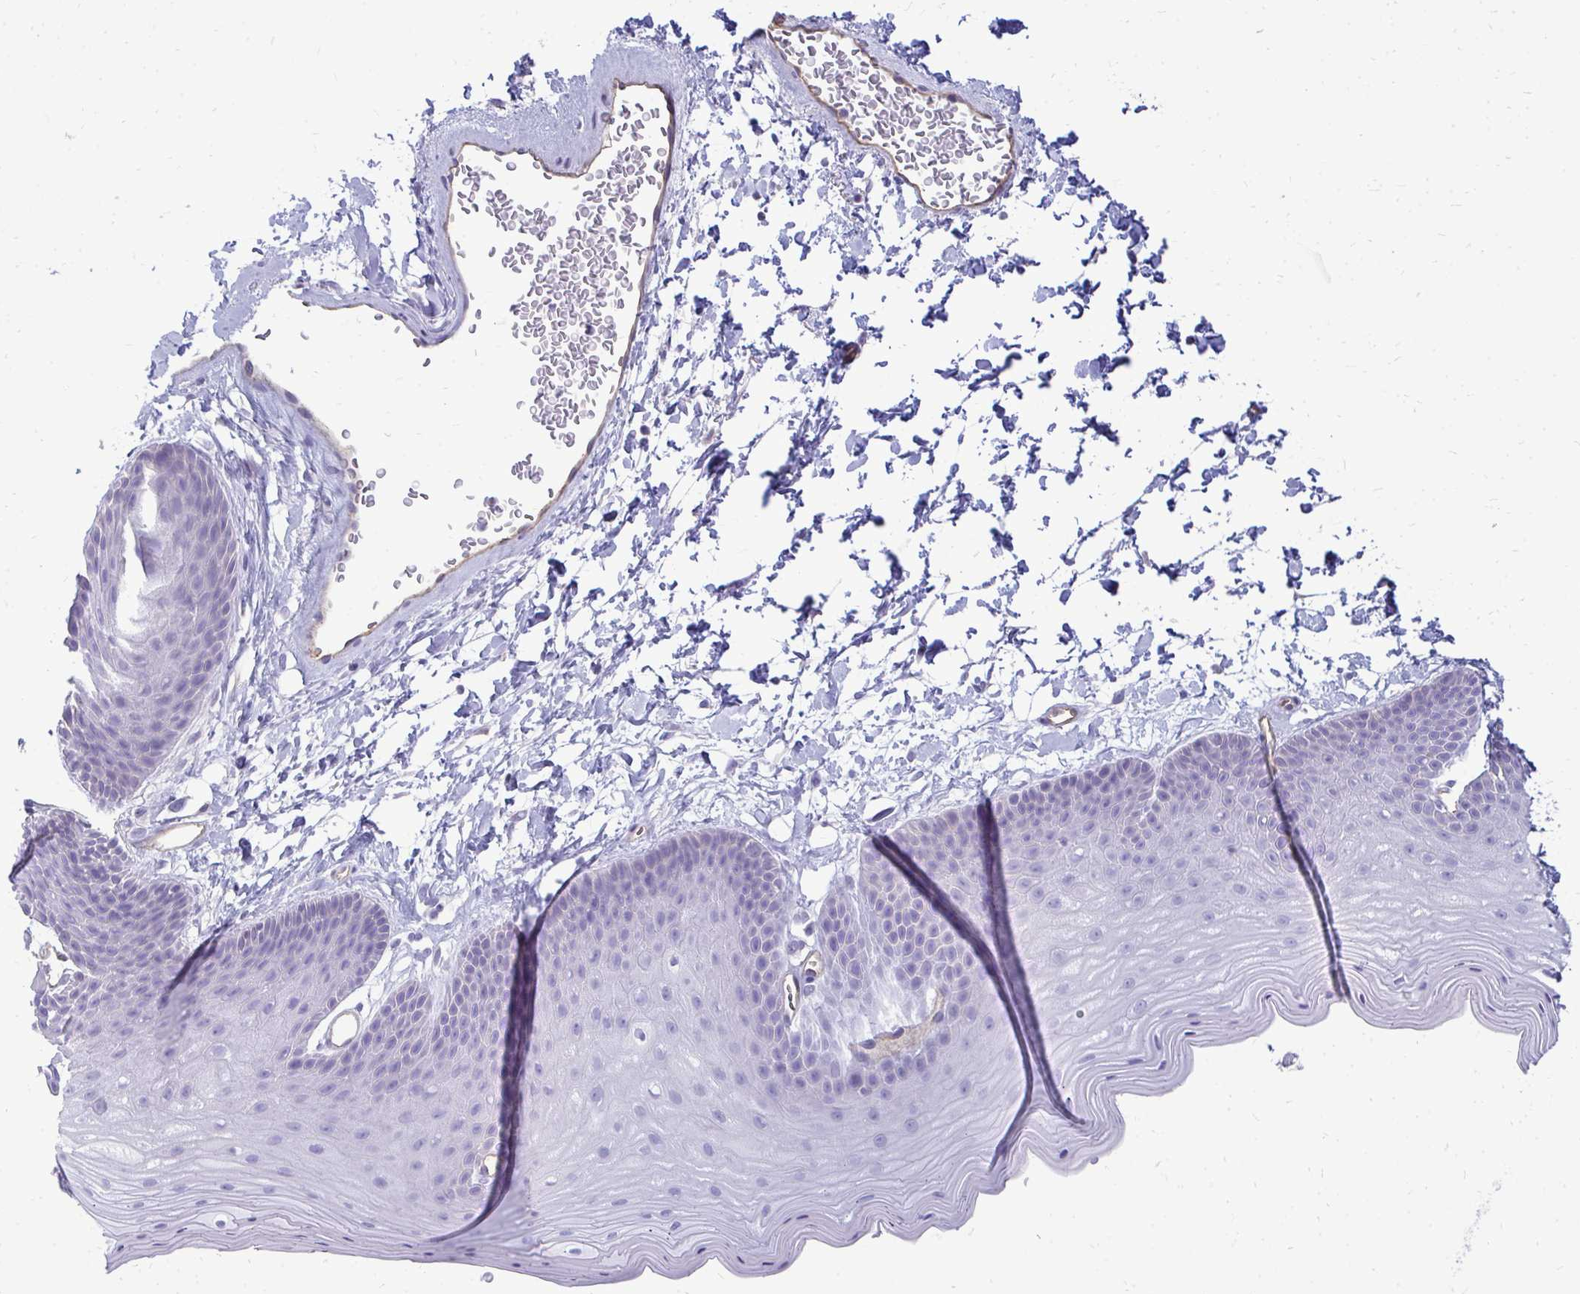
{"staining": {"intensity": "negative", "quantity": "none", "location": "none"}, "tissue": "skin", "cell_type": "Epidermal cells", "image_type": "normal", "snomed": [{"axis": "morphology", "description": "Normal tissue, NOS"}, {"axis": "topography", "description": "Anal"}], "caption": "Photomicrograph shows no protein expression in epidermal cells of normal skin. (DAB (3,3'-diaminobenzidine) IHC with hematoxylin counter stain).", "gene": "FABP3", "patient": {"sex": "male", "age": 53}}